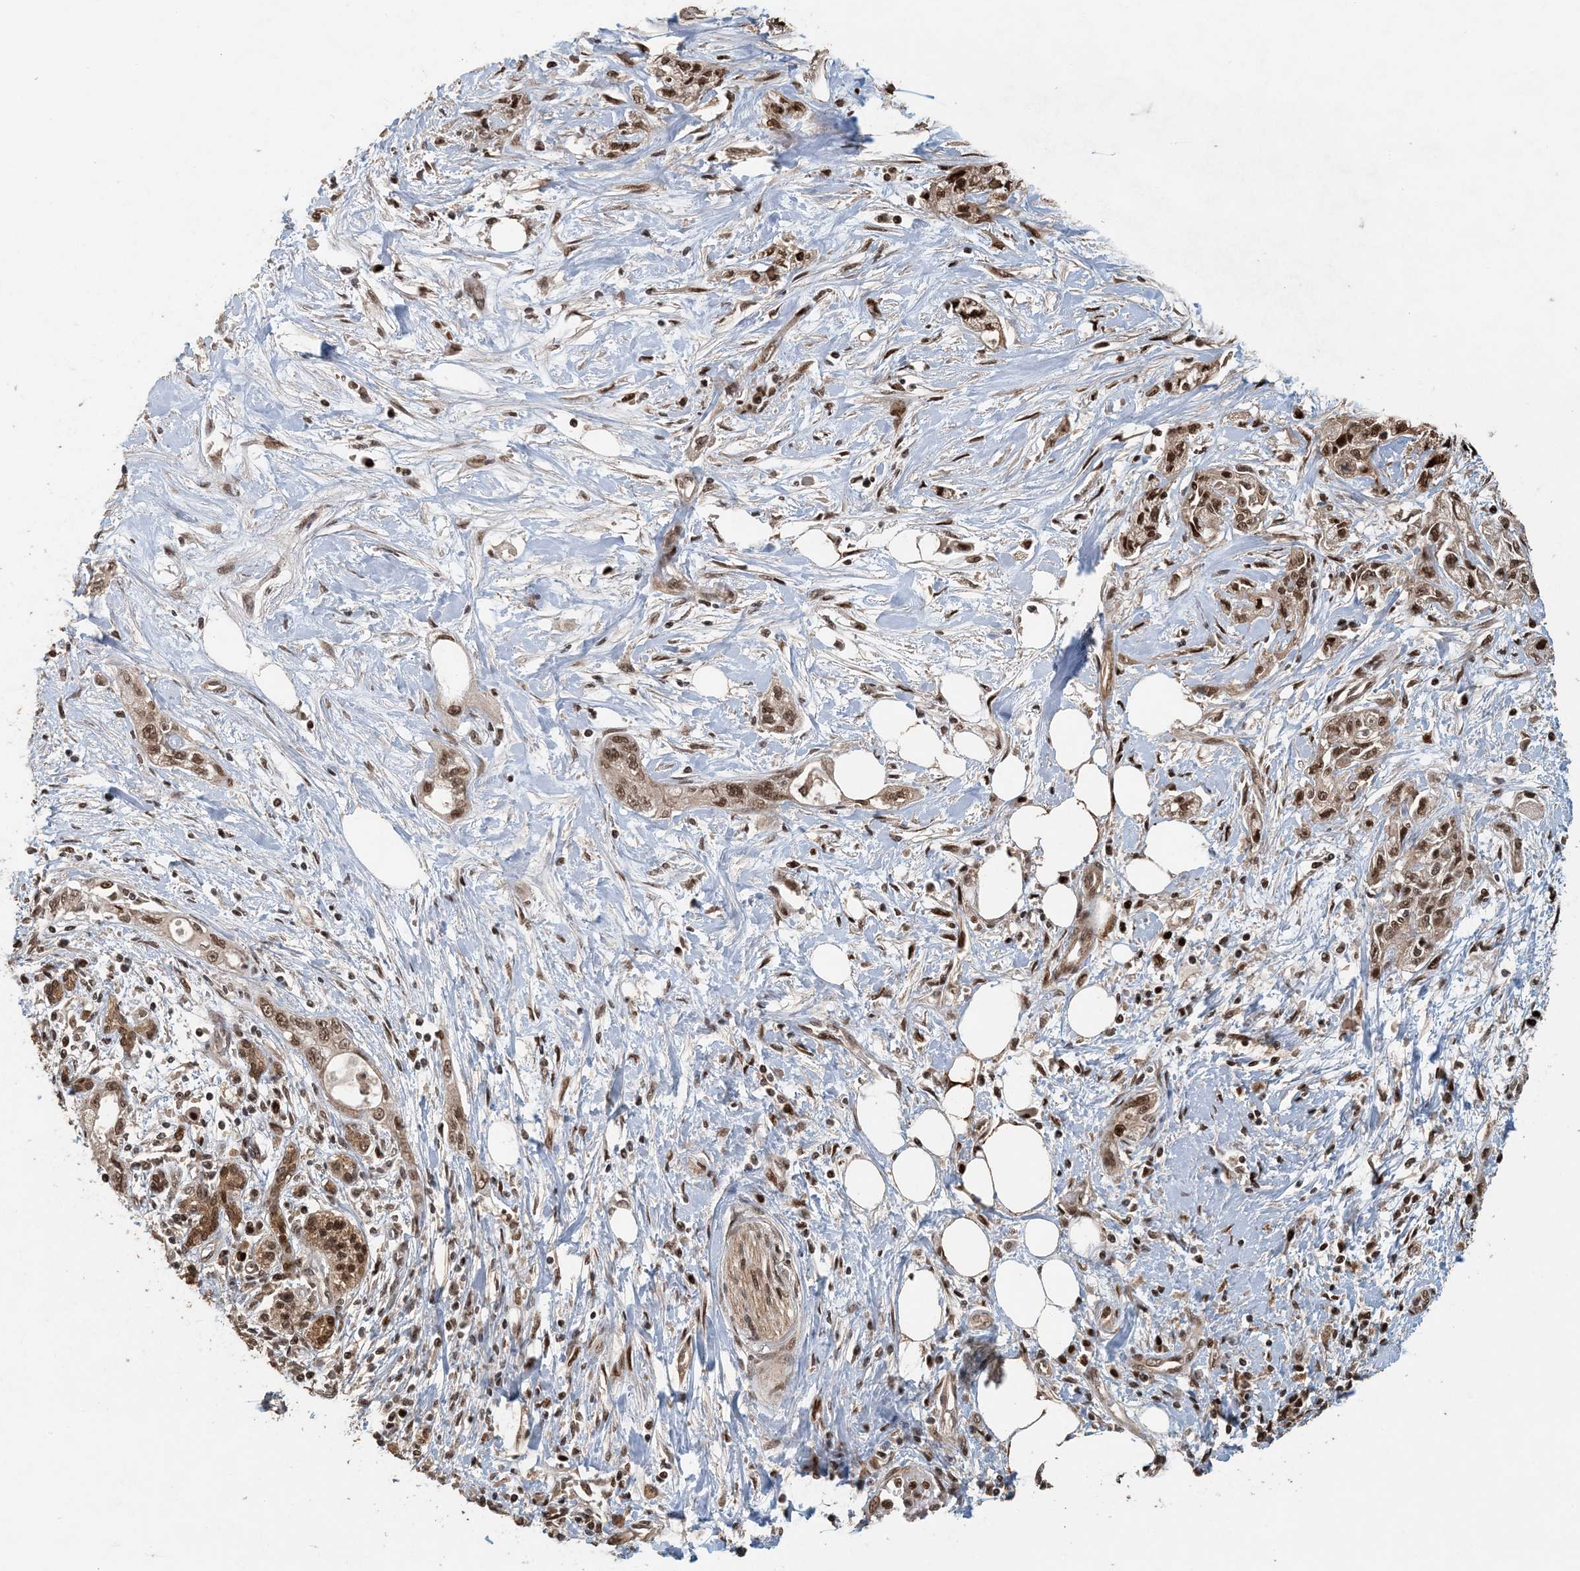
{"staining": {"intensity": "moderate", "quantity": ">75%", "location": "nuclear"}, "tissue": "pancreatic cancer", "cell_type": "Tumor cells", "image_type": "cancer", "snomed": [{"axis": "morphology", "description": "Adenocarcinoma, NOS"}, {"axis": "topography", "description": "Pancreas"}], "caption": "Brown immunohistochemical staining in human pancreatic adenocarcinoma displays moderate nuclear expression in approximately >75% of tumor cells.", "gene": "ATP13A2", "patient": {"sex": "male", "age": 70}}